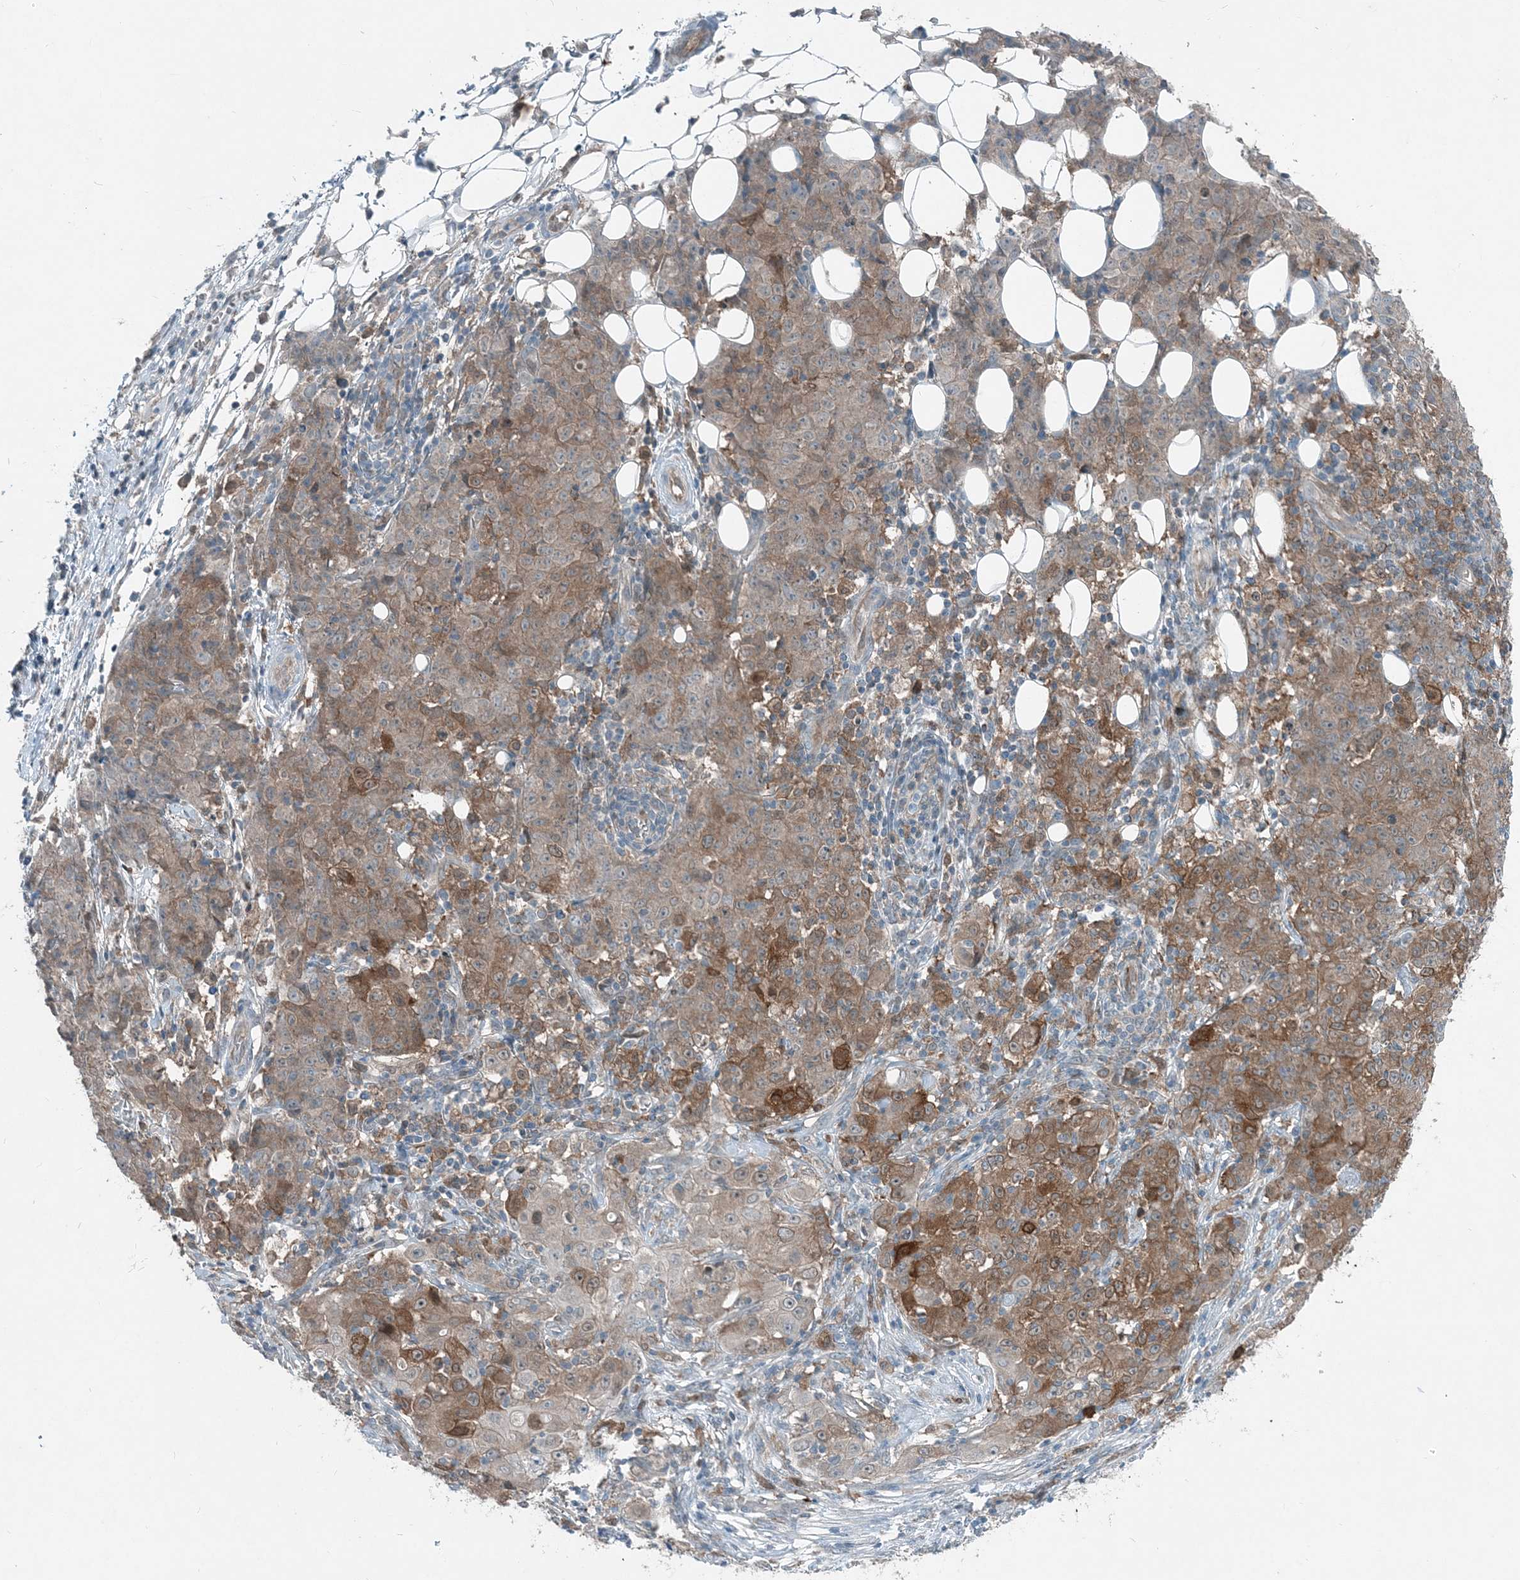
{"staining": {"intensity": "moderate", "quantity": "25%-75%", "location": "cytoplasmic/membranous"}, "tissue": "ovarian cancer", "cell_type": "Tumor cells", "image_type": "cancer", "snomed": [{"axis": "morphology", "description": "Carcinoma, endometroid"}, {"axis": "topography", "description": "Ovary"}], "caption": "This micrograph demonstrates immunohistochemistry staining of human ovarian cancer (endometroid carcinoma), with medium moderate cytoplasmic/membranous staining in approximately 25%-75% of tumor cells.", "gene": "ARMH1", "patient": {"sex": "female", "age": 42}}